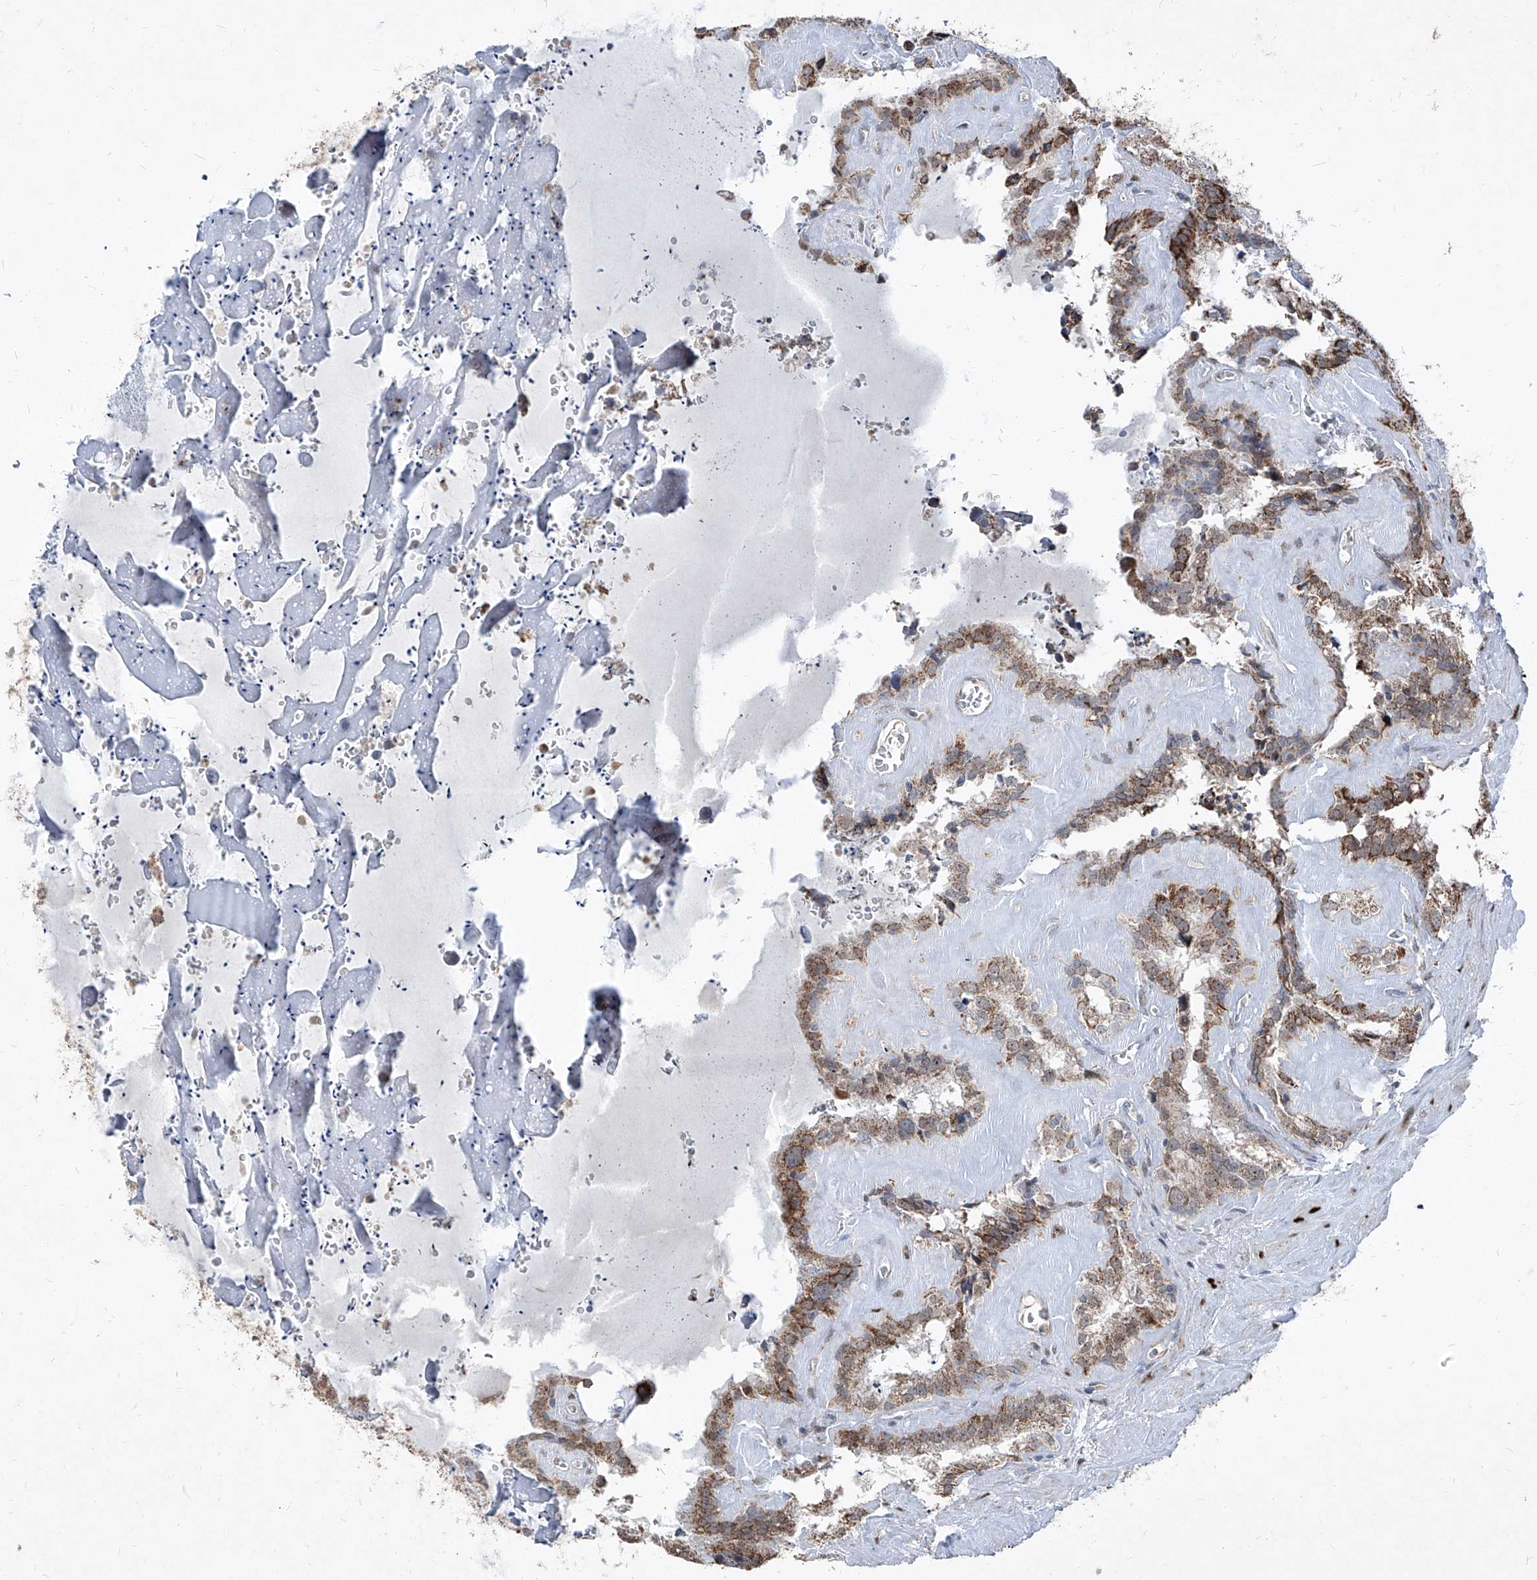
{"staining": {"intensity": "strong", "quantity": ">75%", "location": "cytoplasmic/membranous"}, "tissue": "seminal vesicle", "cell_type": "Glandular cells", "image_type": "normal", "snomed": [{"axis": "morphology", "description": "Normal tissue, NOS"}, {"axis": "topography", "description": "Prostate"}, {"axis": "topography", "description": "Seminal veicle"}], "caption": "High-magnification brightfield microscopy of benign seminal vesicle stained with DAB (3,3'-diaminobenzidine) (brown) and counterstained with hematoxylin (blue). glandular cells exhibit strong cytoplasmic/membranous expression is identified in approximately>75% of cells.", "gene": "NDUFB3", "patient": {"sex": "male", "age": 59}}